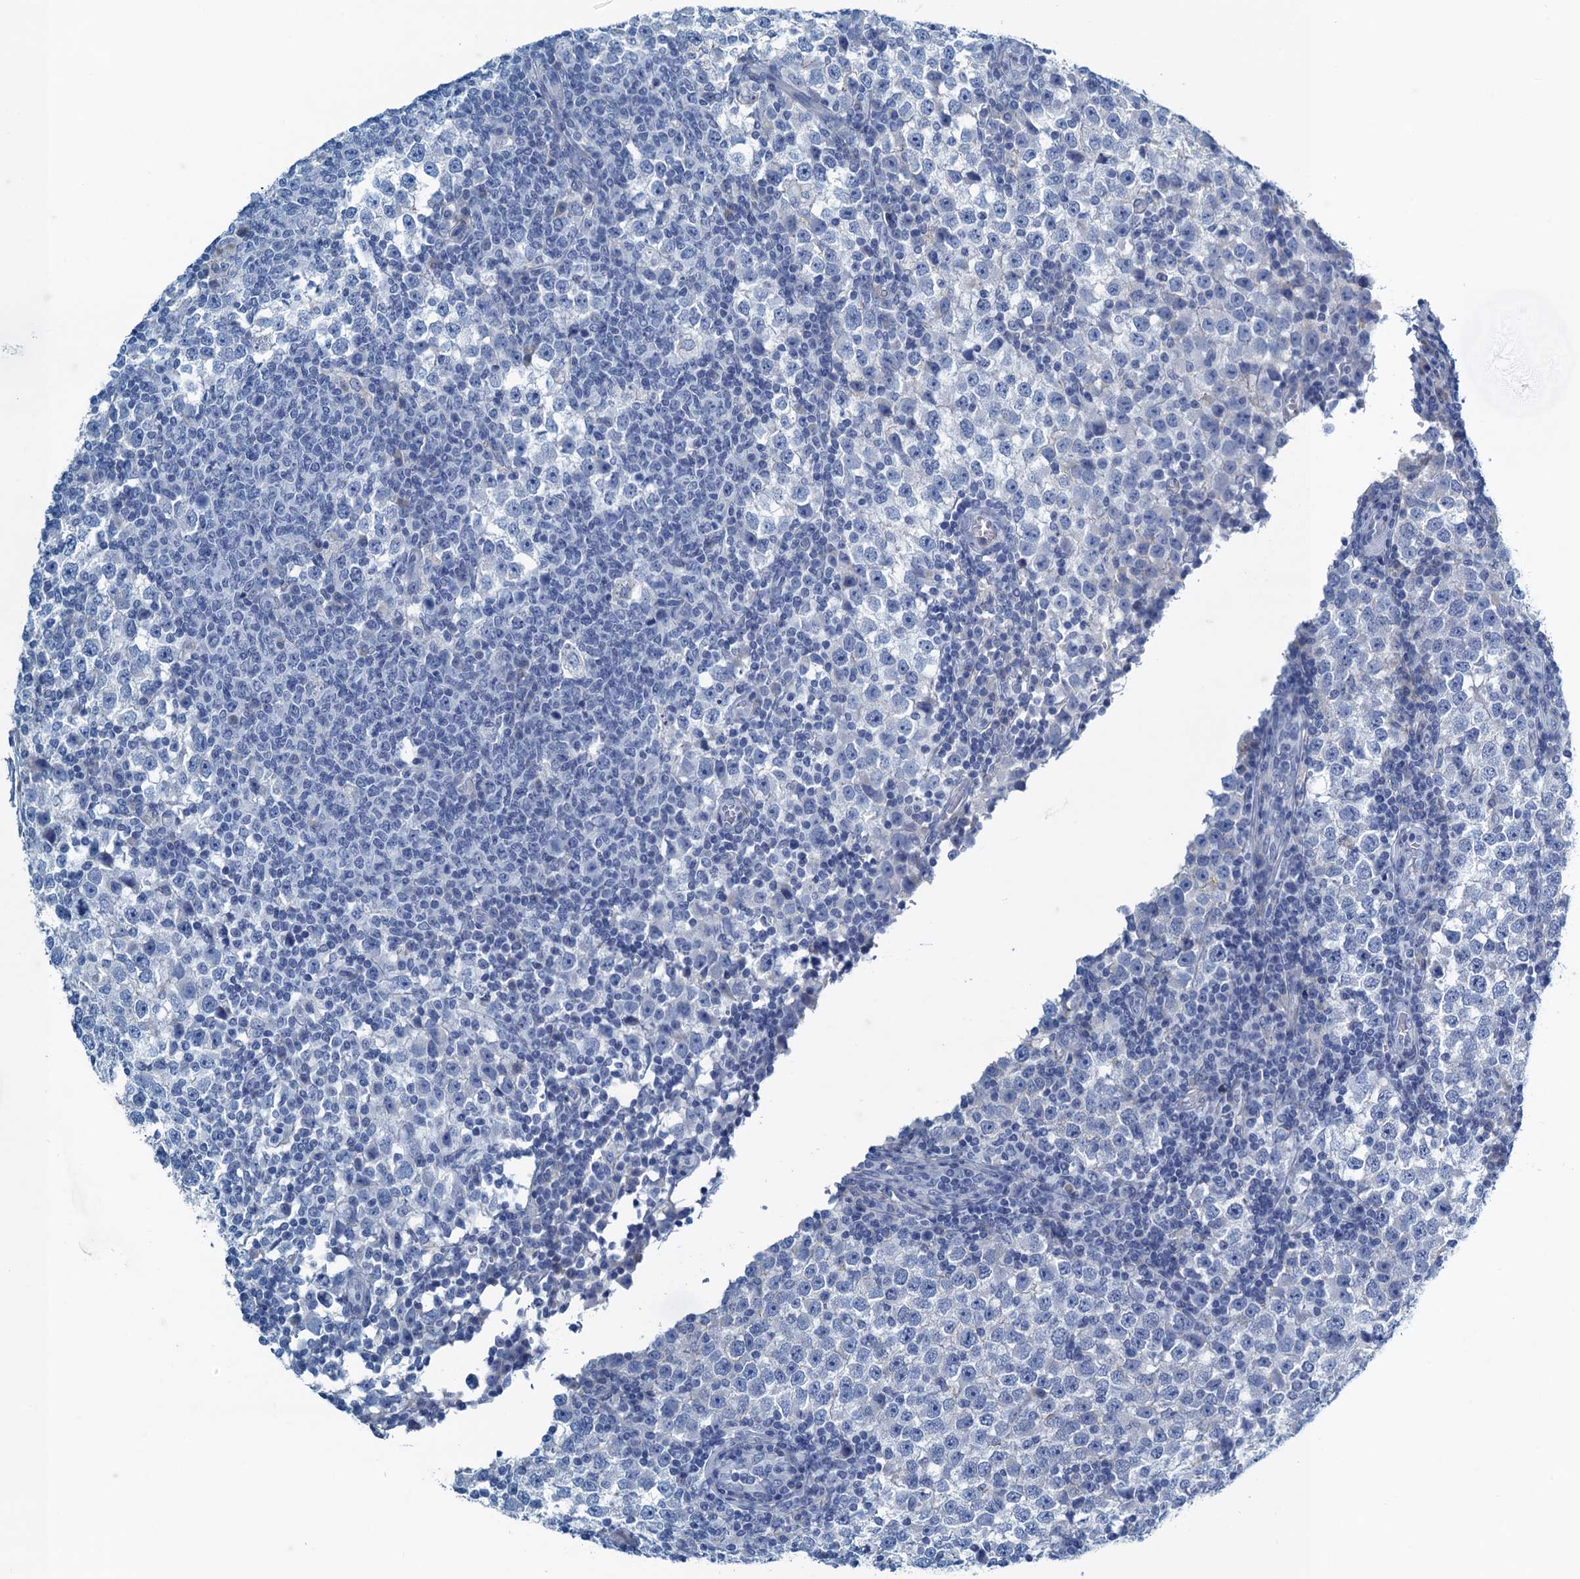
{"staining": {"intensity": "negative", "quantity": "none", "location": "none"}, "tissue": "testis cancer", "cell_type": "Tumor cells", "image_type": "cancer", "snomed": [{"axis": "morphology", "description": "Seminoma, NOS"}, {"axis": "topography", "description": "Testis"}], "caption": "DAB (3,3'-diaminobenzidine) immunohistochemical staining of human testis cancer (seminoma) displays no significant staining in tumor cells.", "gene": "C10orf88", "patient": {"sex": "male", "age": 65}}